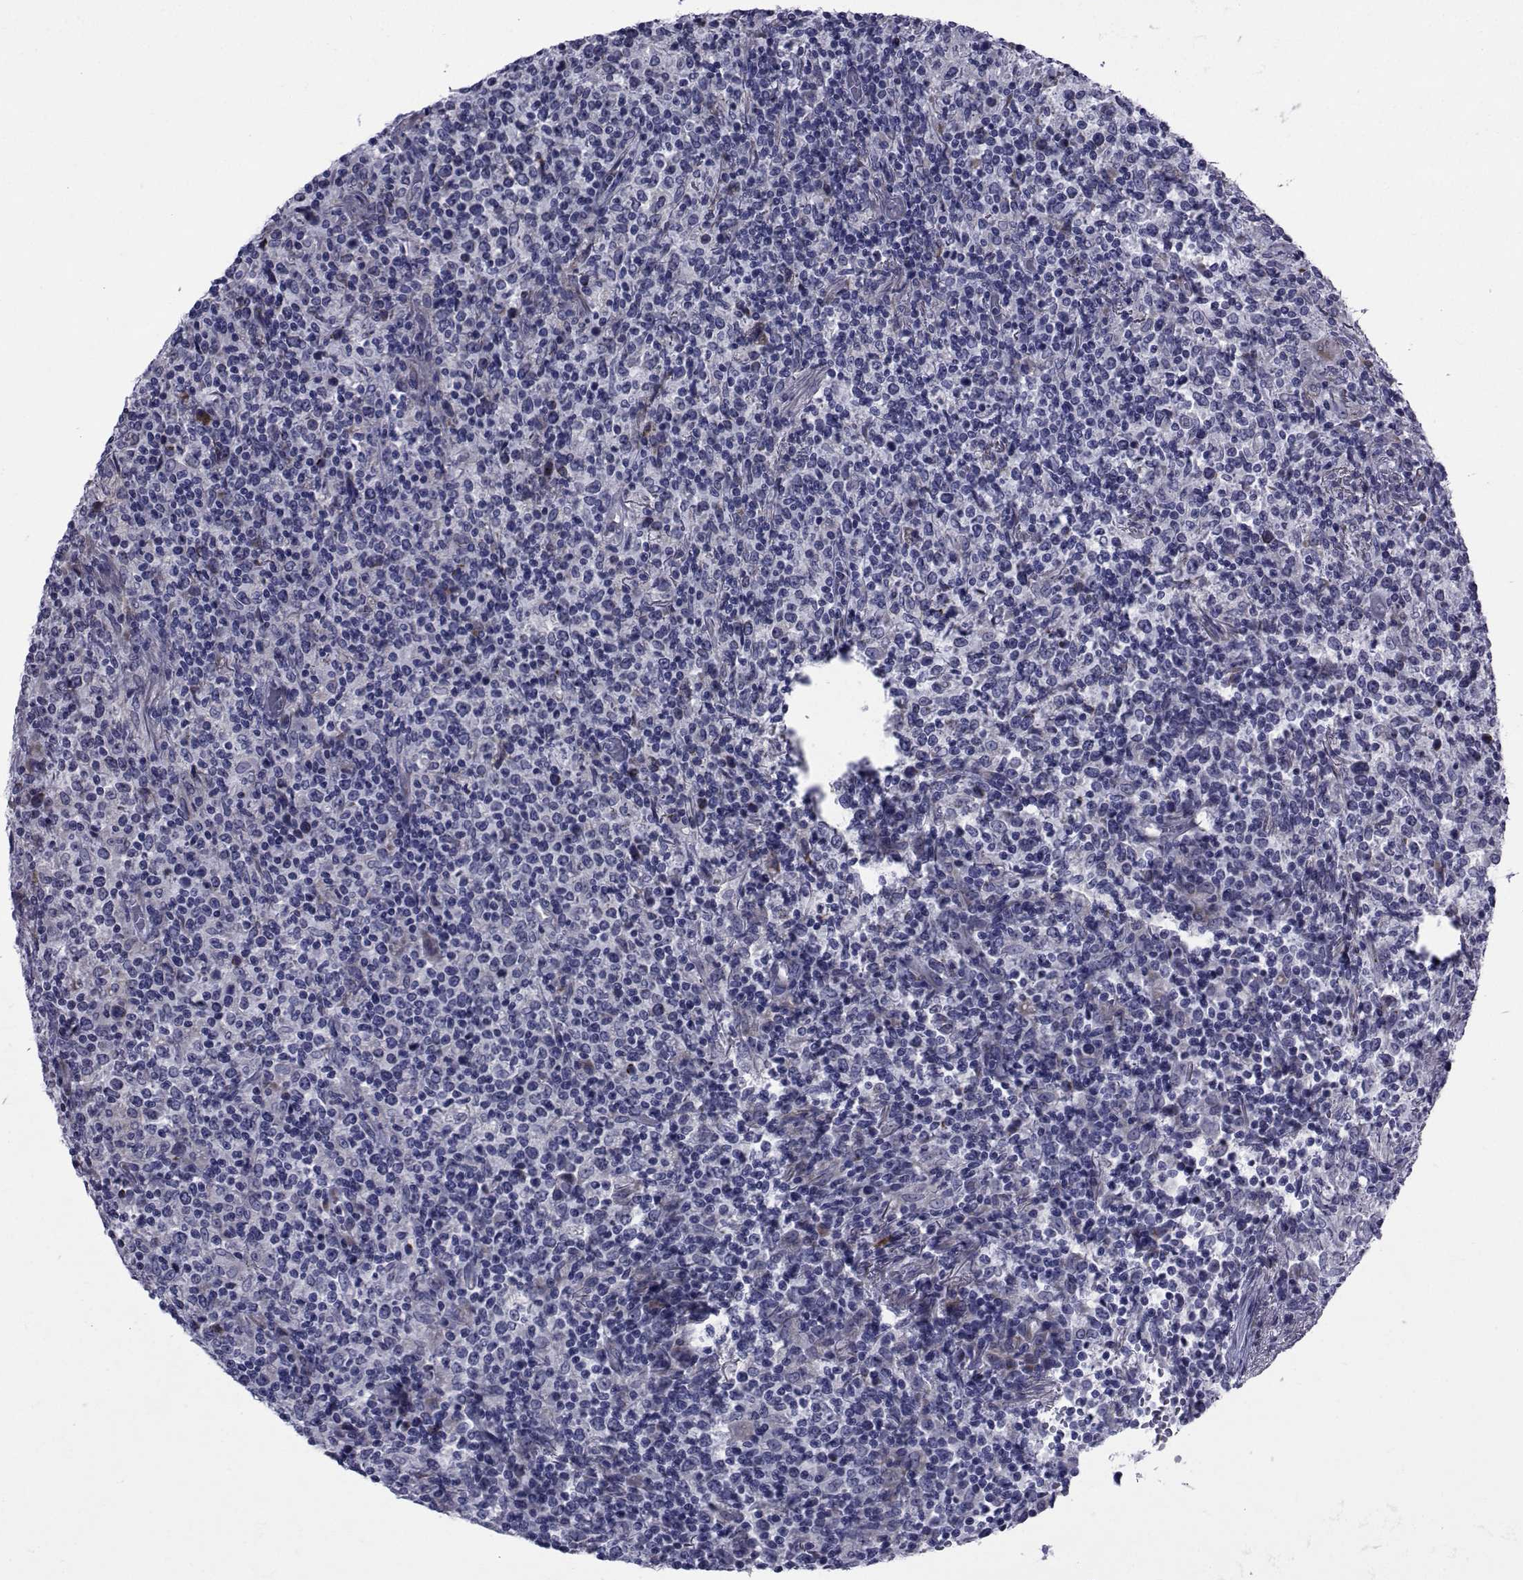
{"staining": {"intensity": "negative", "quantity": "none", "location": "none"}, "tissue": "lymphoma", "cell_type": "Tumor cells", "image_type": "cancer", "snomed": [{"axis": "morphology", "description": "Malignant lymphoma, non-Hodgkin's type, High grade"}, {"axis": "topography", "description": "Lung"}], "caption": "This is a micrograph of immunohistochemistry staining of lymphoma, which shows no positivity in tumor cells. The staining was performed using DAB (3,3'-diaminobenzidine) to visualize the protein expression in brown, while the nuclei were stained in blue with hematoxylin (Magnification: 20x).", "gene": "ROPN1", "patient": {"sex": "male", "age": 79}}